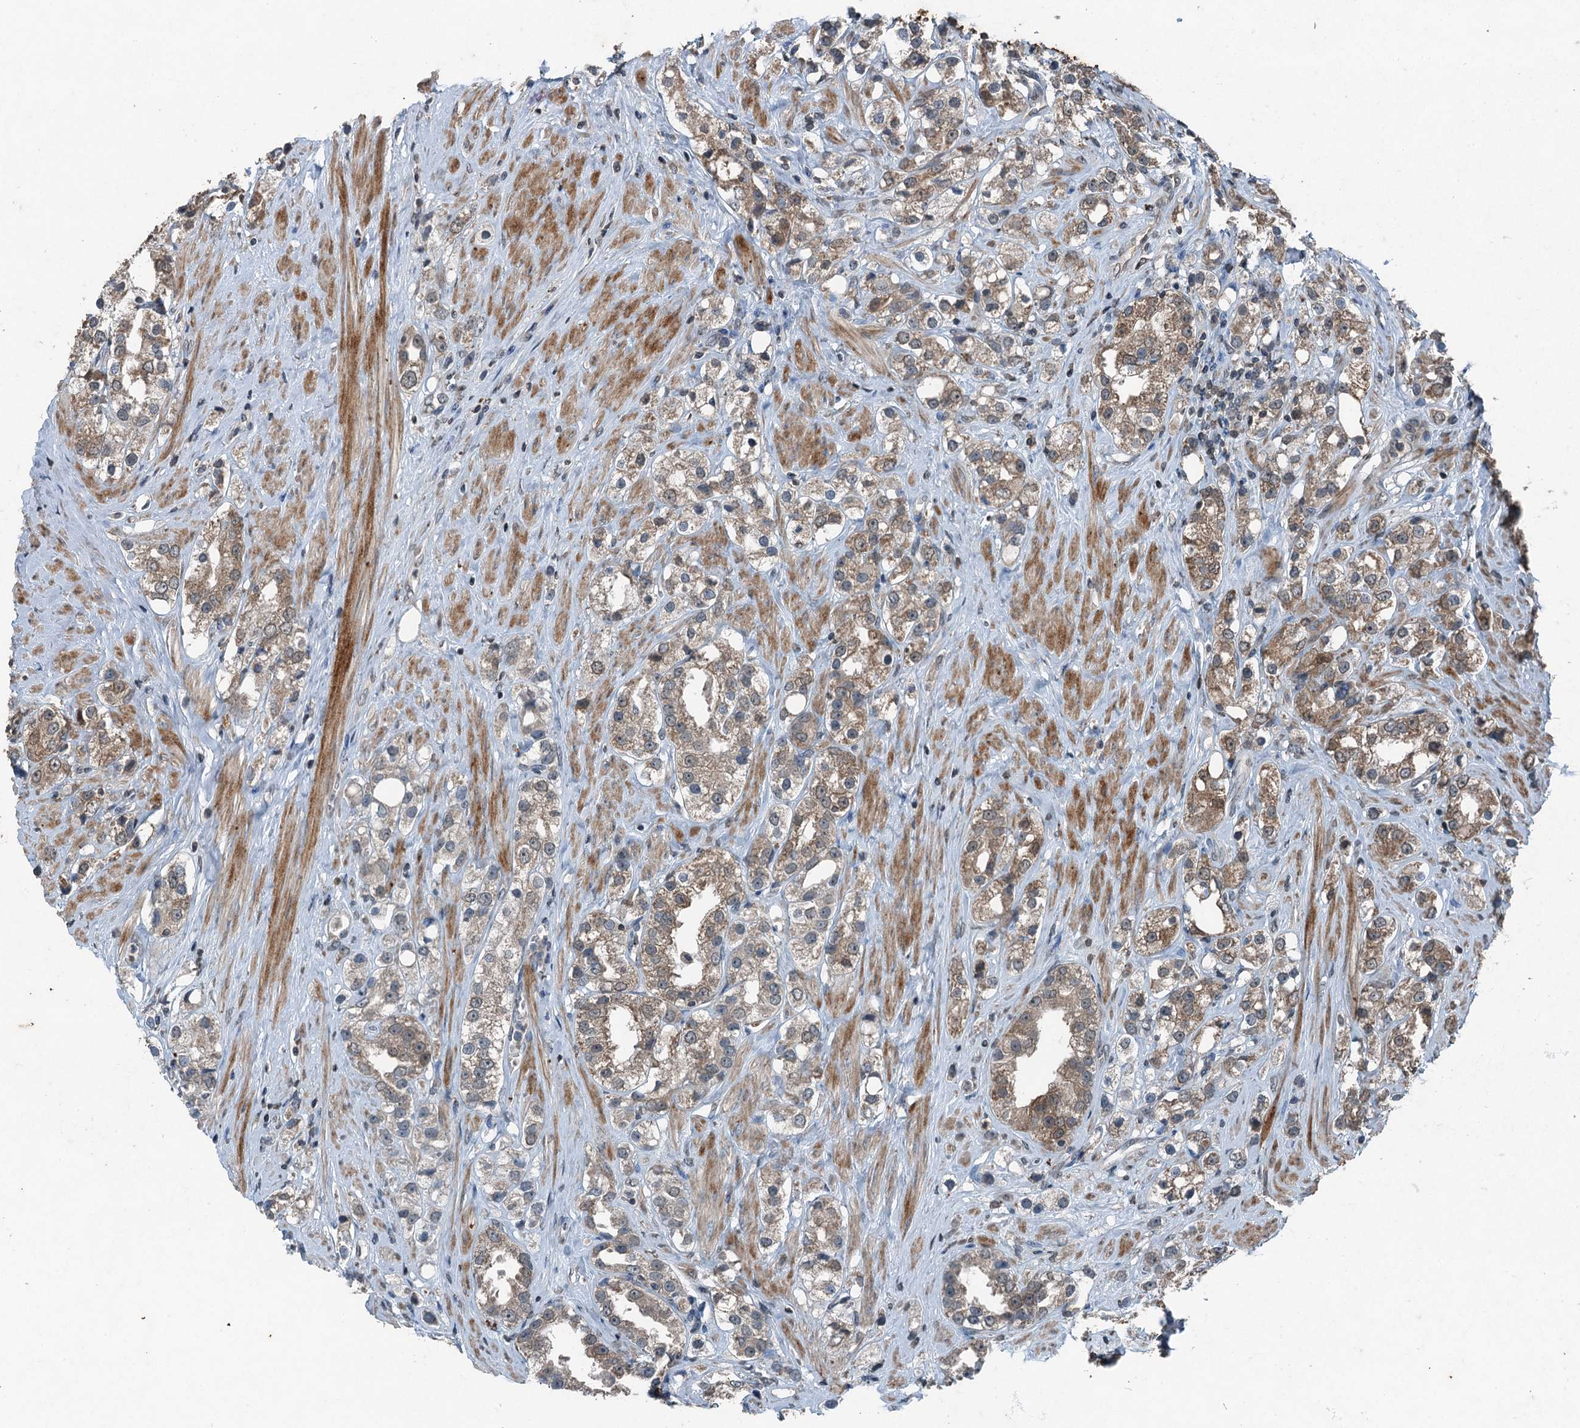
{"staining": {"intensity": "weak", "quantity": ">75%", "location": "cytoplasmic/membranous"}, "tissue": "prostate cancer", "cell_type": "Tumor cells", "image_type": "cancer", "snomed": [{"axis": "morphology", "description": "Adenocarcinoma, NOS"}, {"axis": "topography", "description": "Prostate"}], "caption": "Protein staining of prostate adenocarcinoma tissue reveals weak cytoplasmic/membranous positivity in about >75% of tumor cells.", "gene": "TCTN1", "patient": {"sex": "male", "age": 79}}